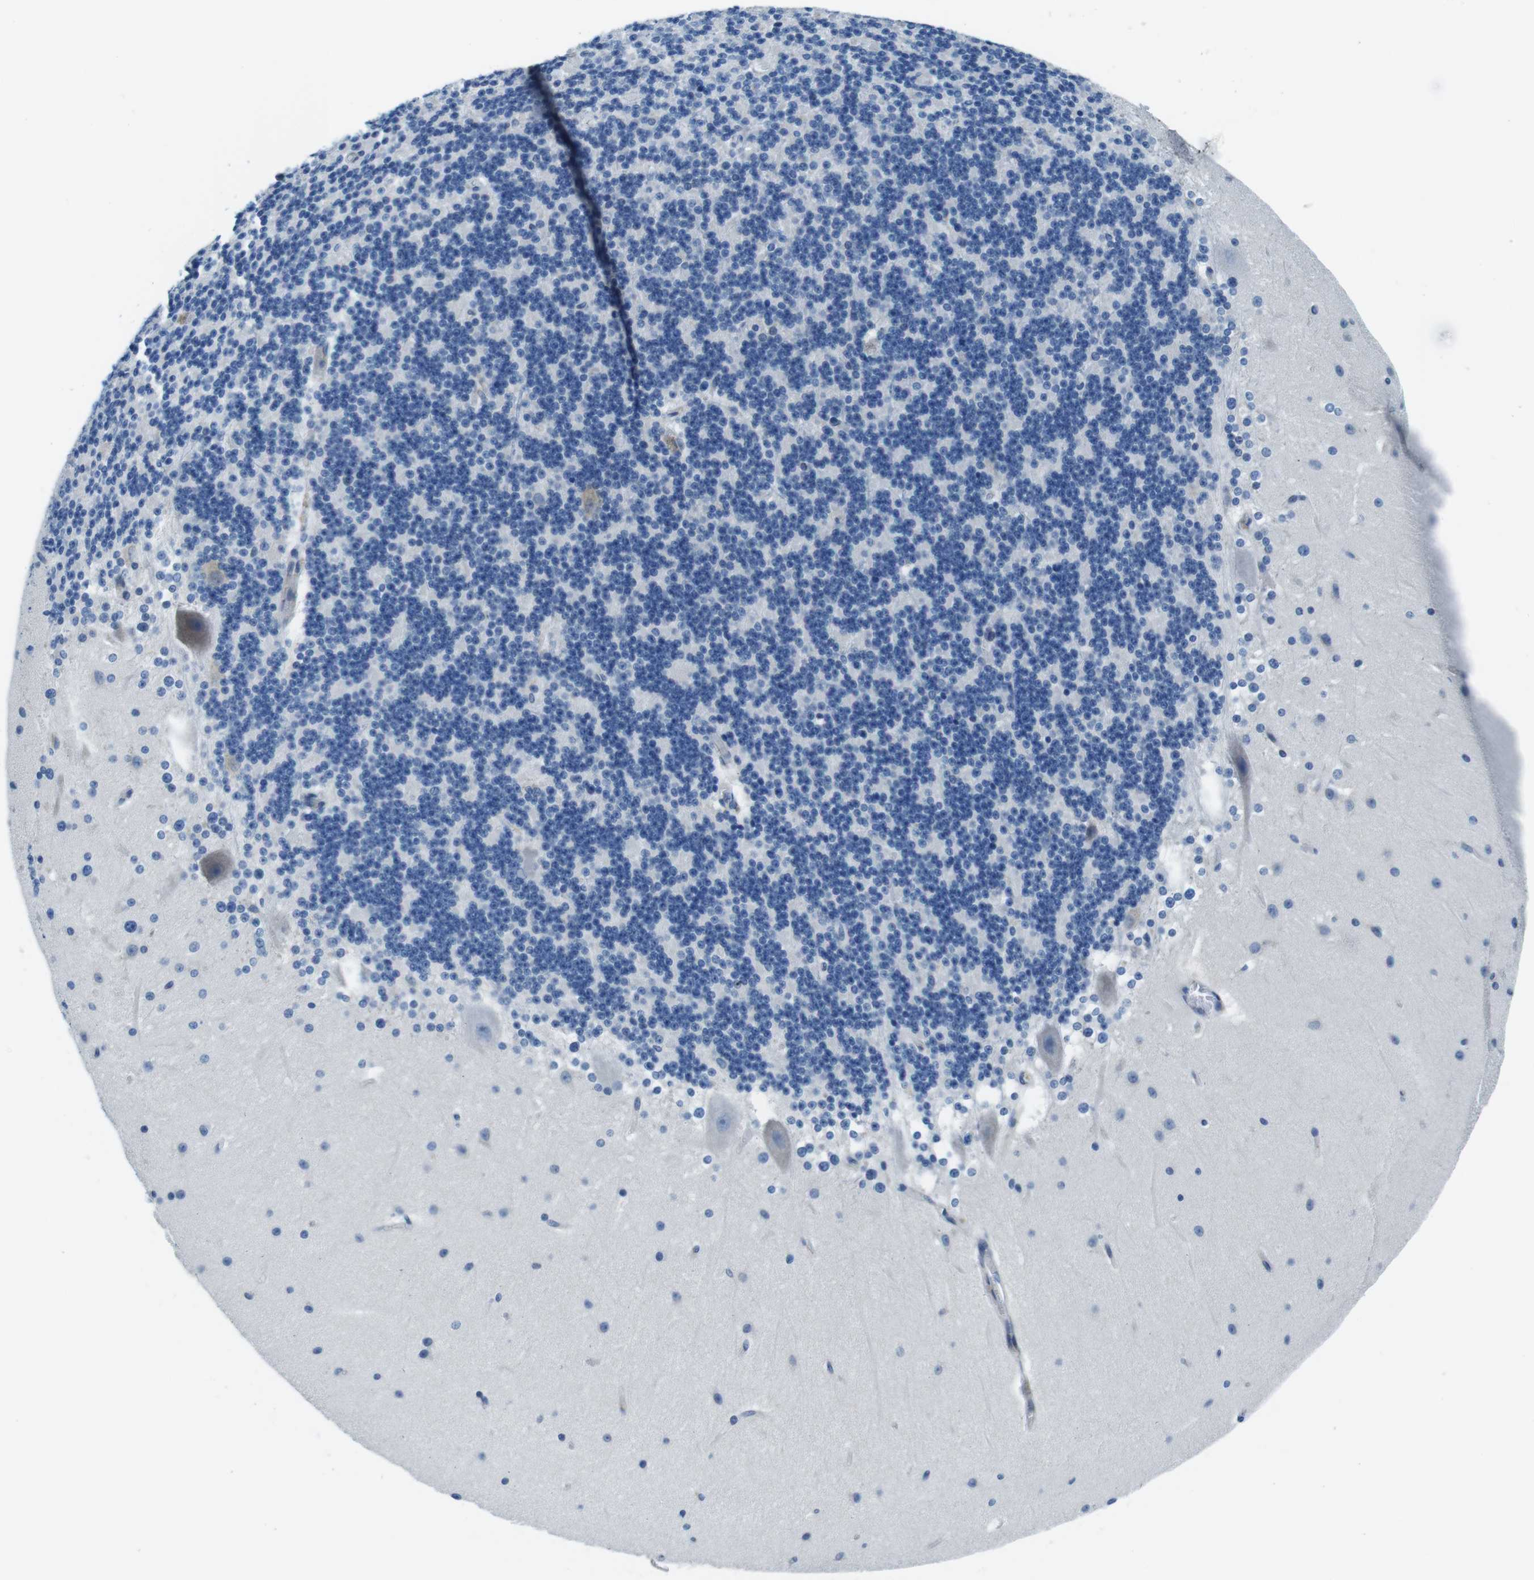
{"staining": {"intensity": "negative", "quantity": "none", "location": "none"}, "tissue": "cerebellum", "cell_type": "Cells in granular layer", "image_type": "normal", "snomed": [{"axis": "morphology", "description": "Normal tissue, NOS"}, {"axis": "topography", "description": "Cerebellum"}], "caption": "This is an IHC image of benign cerebellum. There is no positivity in cells in granular layer.", "gene": "EIF2B5", "patient": {"sex": "female", "age": 19}}